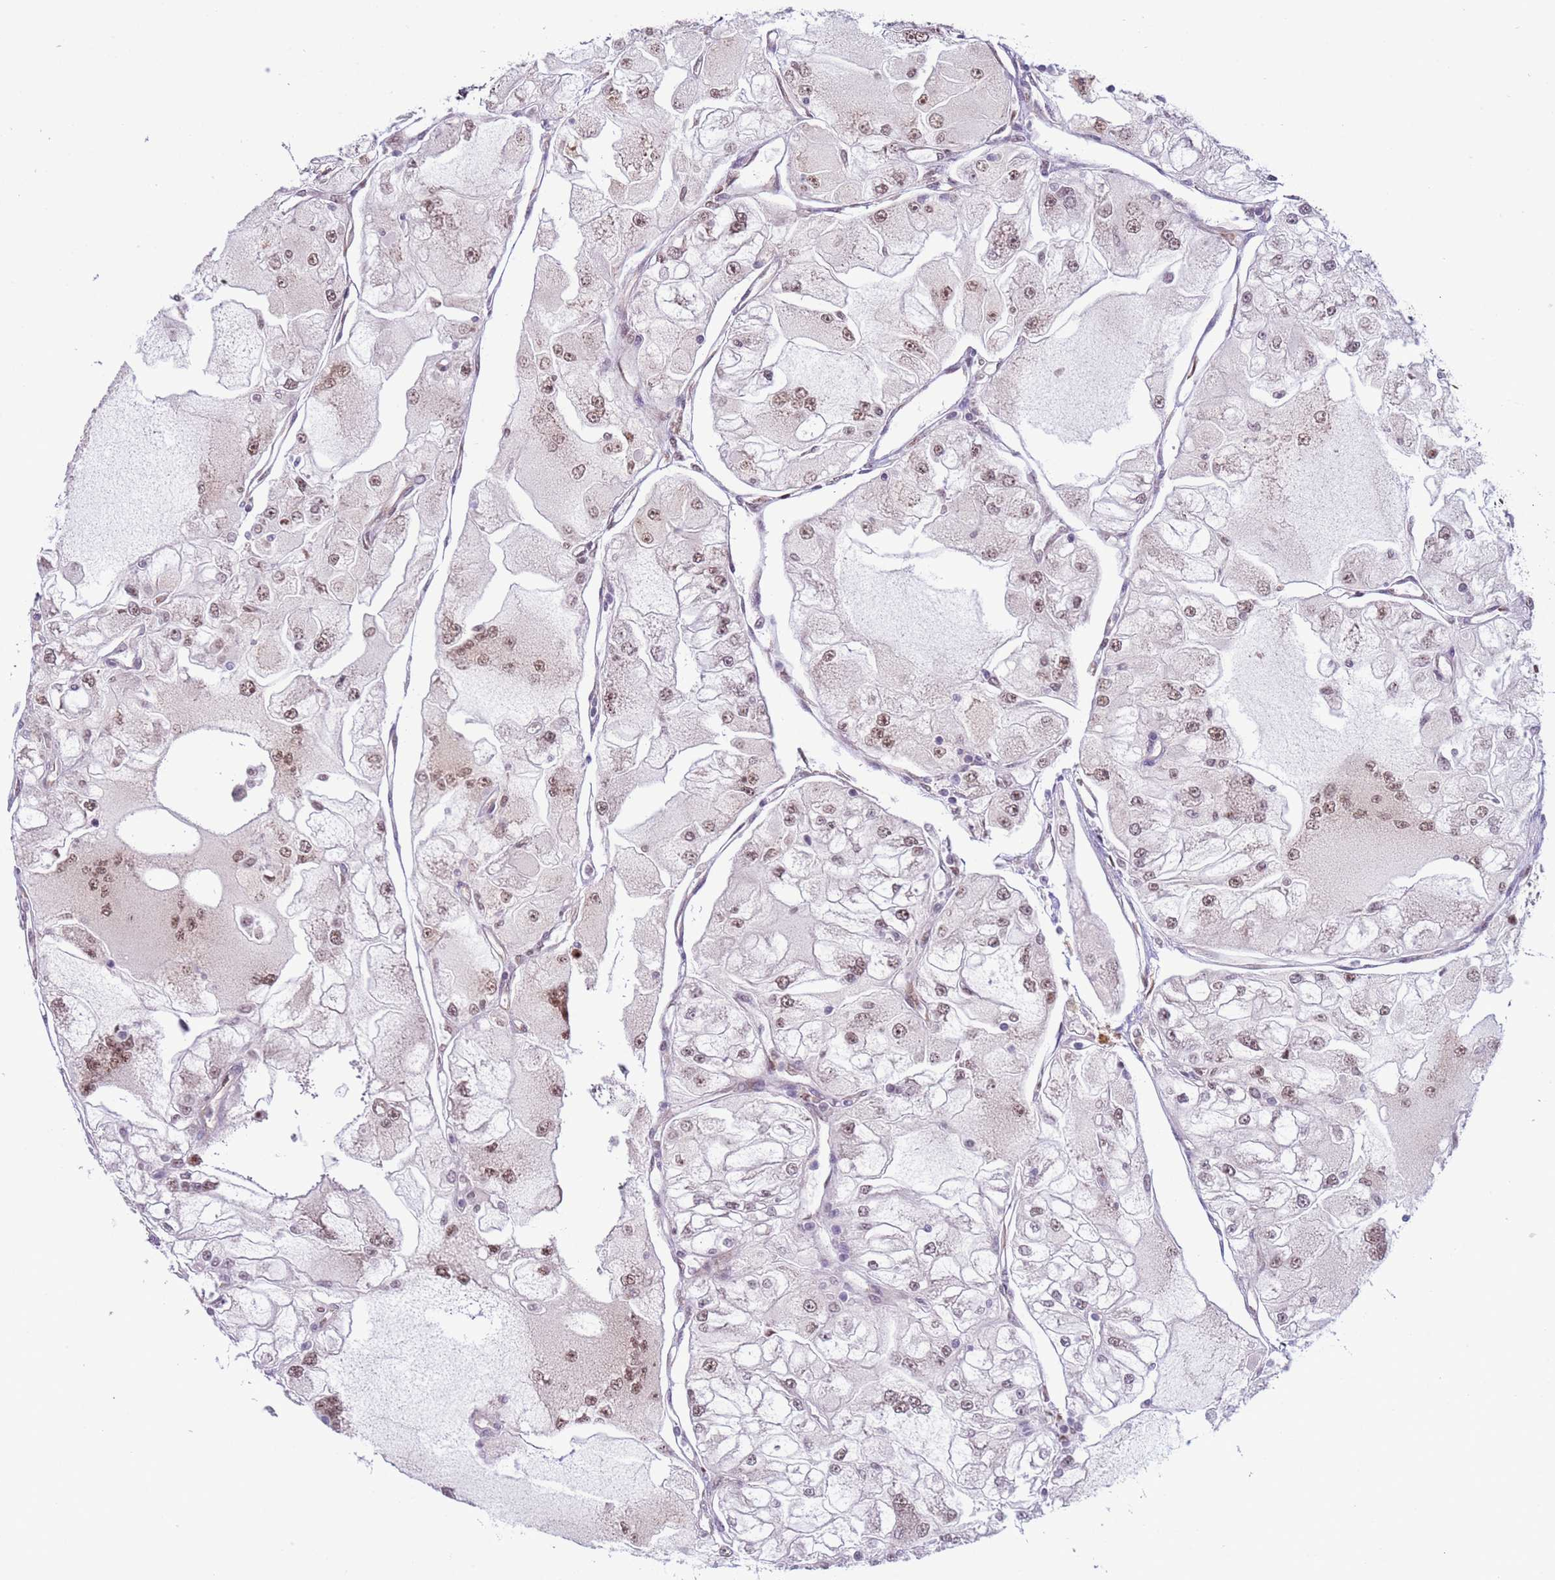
{"staining": {"intensity": "moderate", "quantity": ">75%", "location": "nuclear"}, "tissue": "renal cancer", "cell_type": "Tumor cells", "image_type": "cancer", "snomed": [{"axis": "morphology", "description": "Adenocarcinoma, NOS"}, {"axis": "topography", "description": "Kidney"}], "caption": "This is an image of immunohistochemistry staining of renal cancer, which shows moderate staining in the nuclear of tumor cells.", "gene": "PRPF6", "patient": {"sex": "female", "age": 72}}